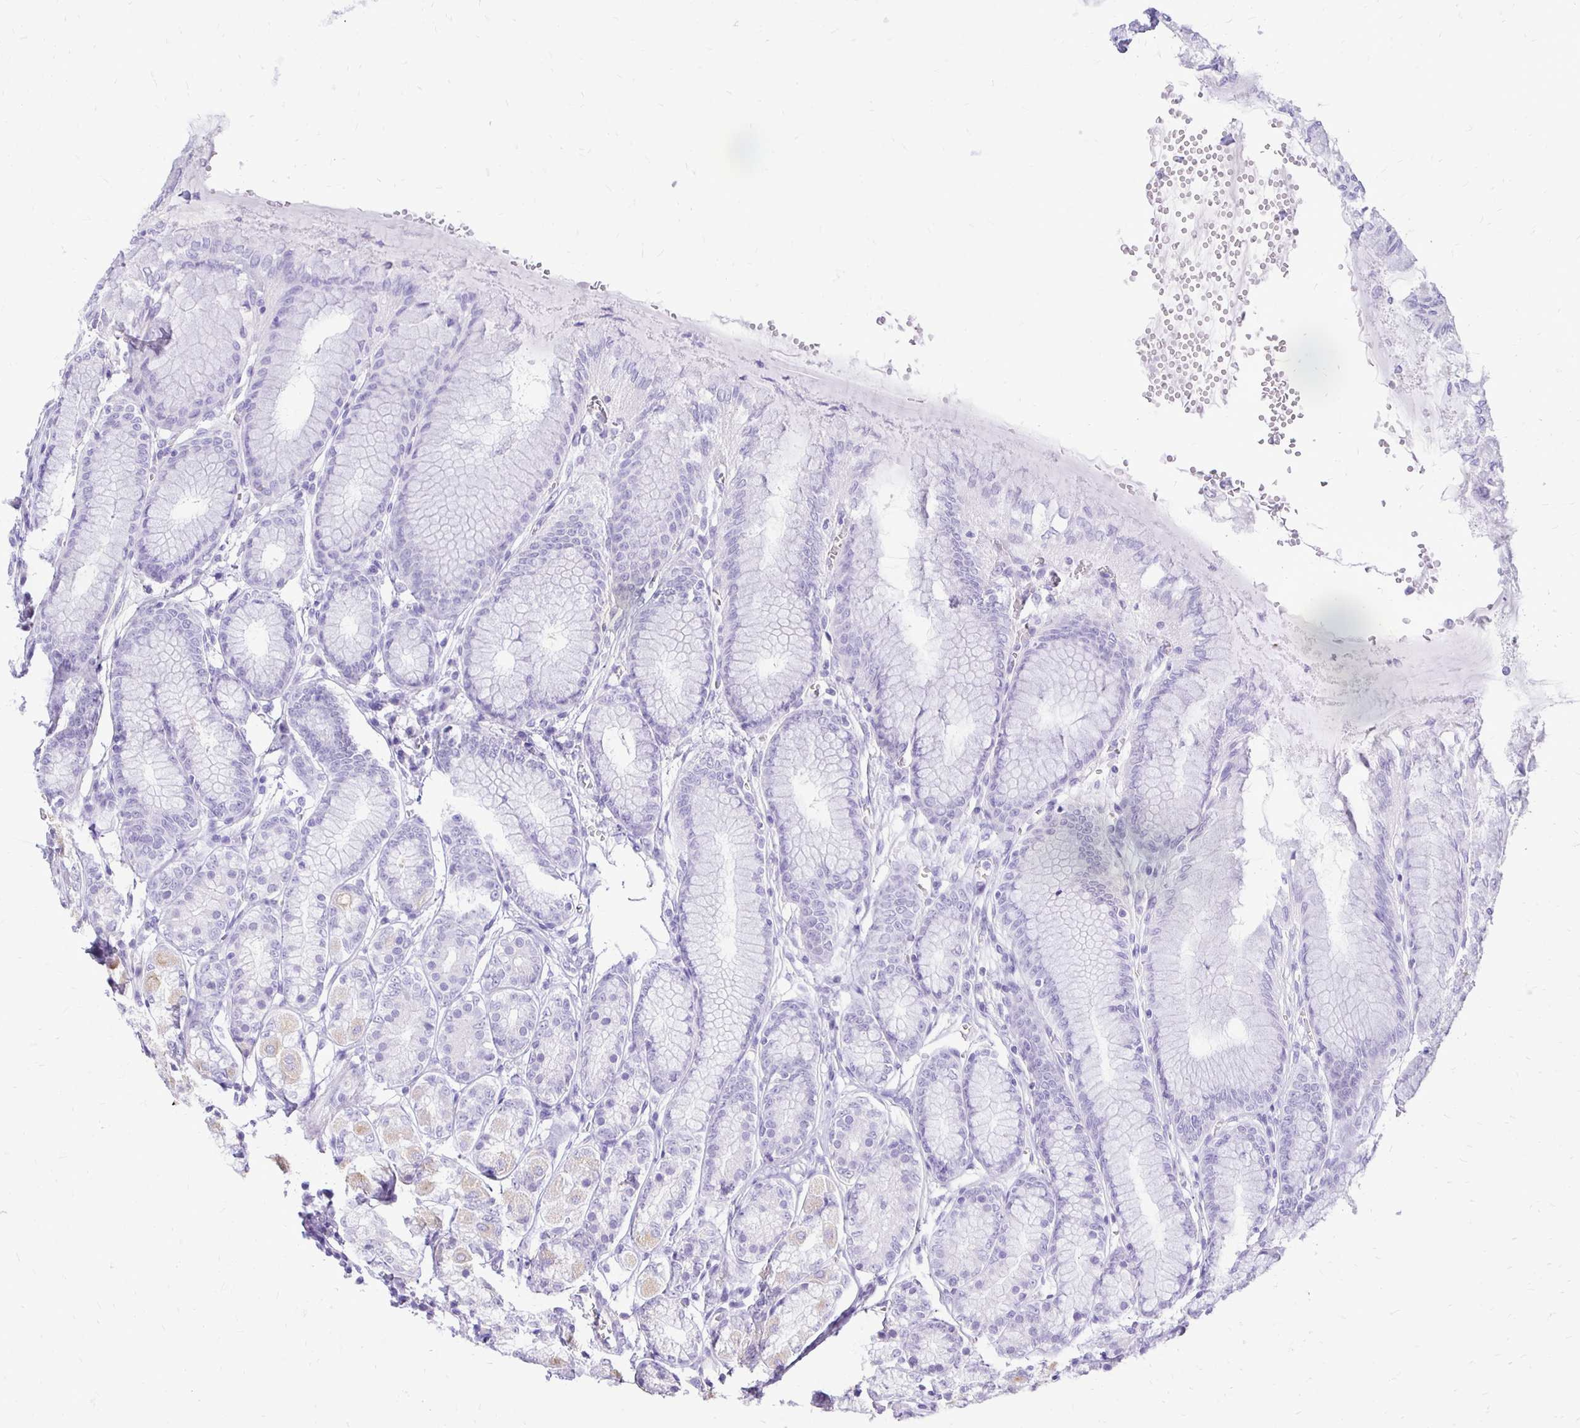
{"staining": {"intensity": "moderate", "quantity": "<25%", "location": "cytoplasmic/membranous"}, "tissue": "stomach", "cell_type": "Glandular cells", "image_type": "normal", "snomed": [{"axis": "morphology", "description": "Normal tissue, NOS"}, {"axis": "topography", "description": "Stomach"}, {"axis": "topography", "description": "Stomach, lower"}], "caption": "Immunohistochemistry (DAB (3,3'-diaminobenzidine)) staining of normal stomach reveals moderate cytoplasmic/membranous protein expression in about <25% of glandular cells.", "gene": "GAS2", "patient": {"sex": "male", "age": 76}}